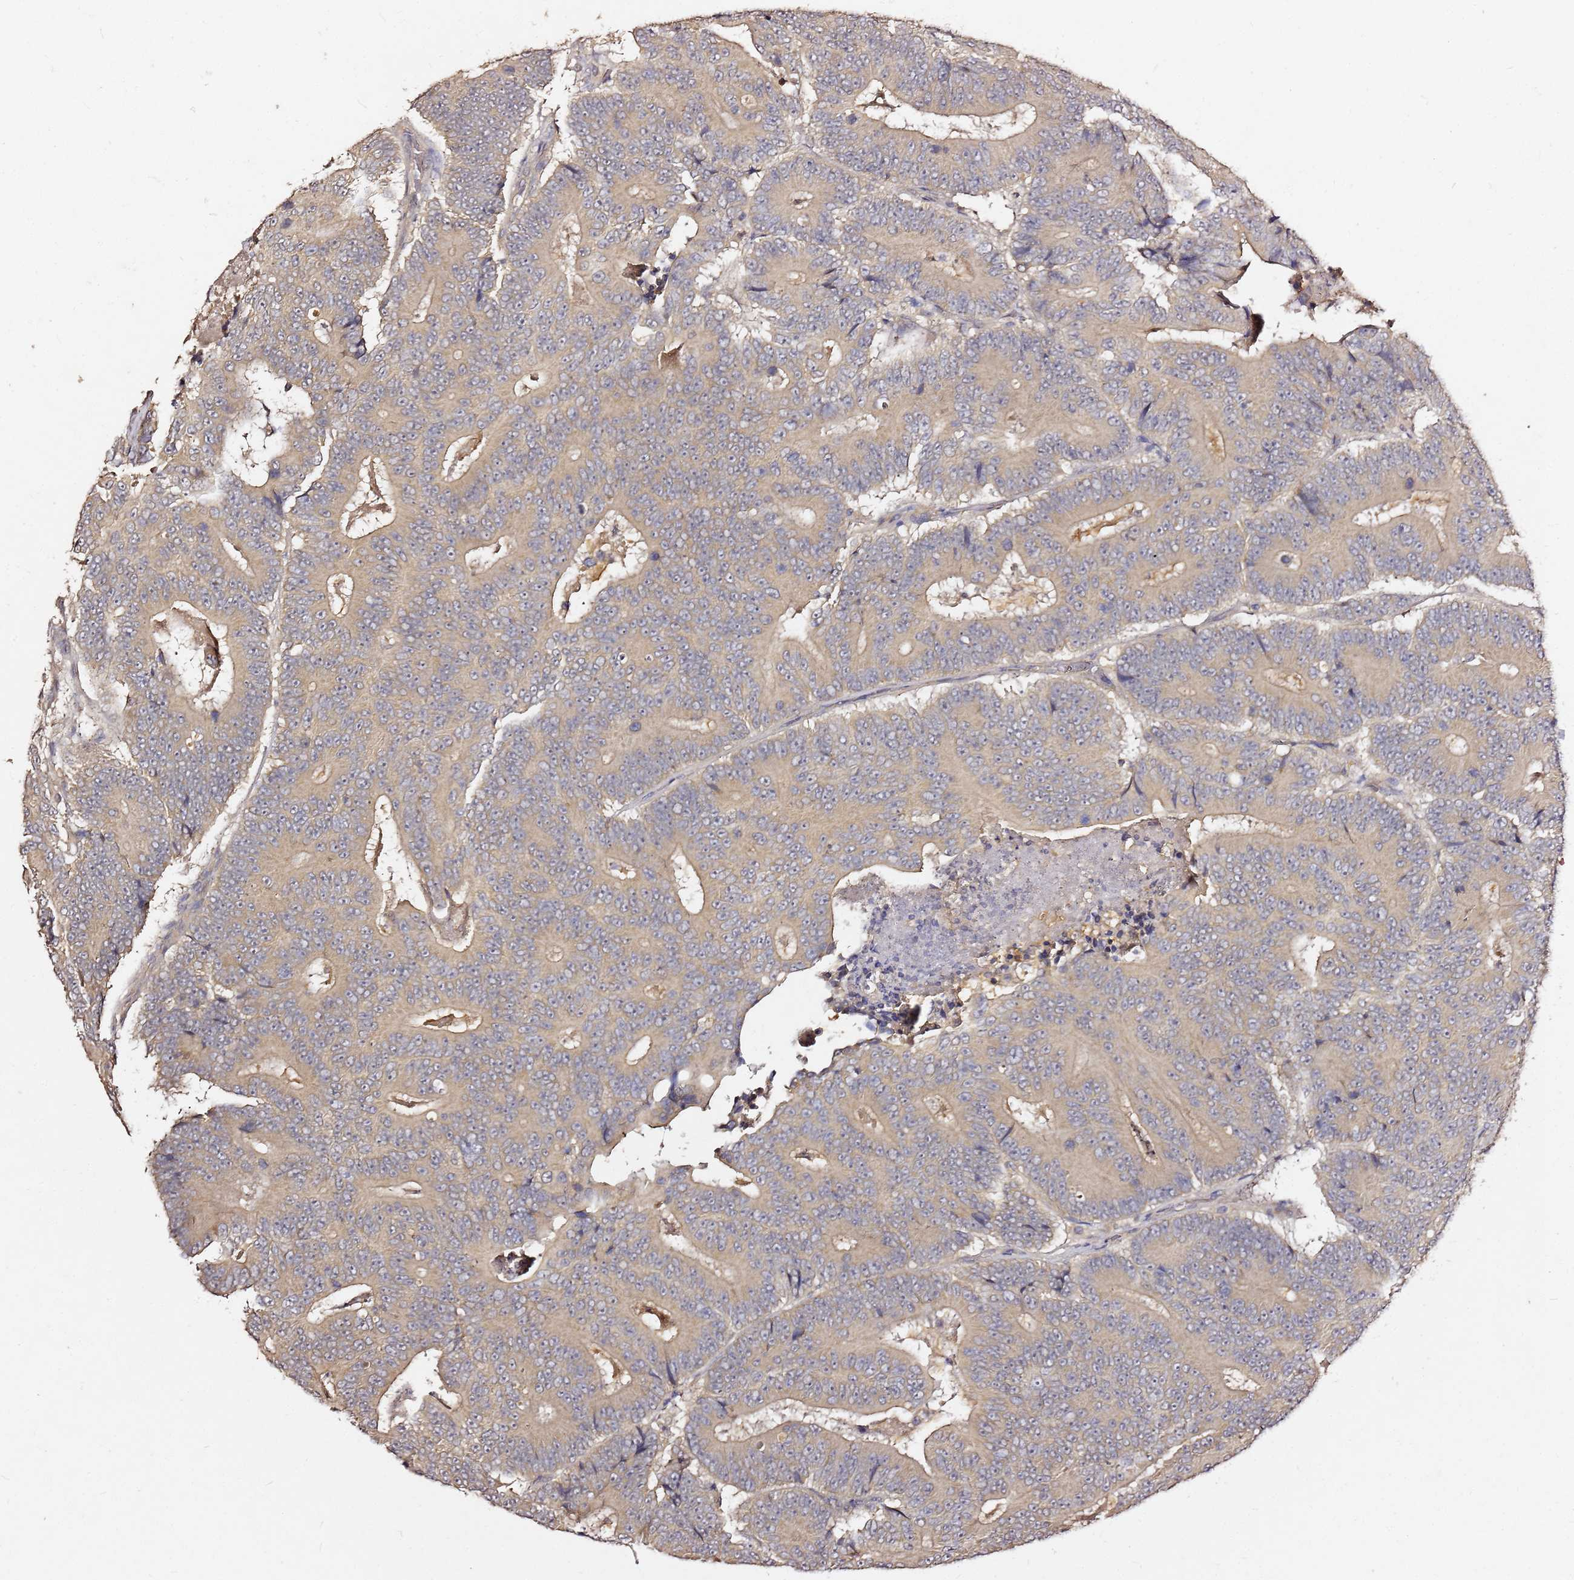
{"staining": {"intensity": "weak", "quantity": "<25%", "location": "cytoplasmic/membranous"}, "tissue": "colorectal cancer", "cell_type": "Tumor cells", "image_type": "cancer", "snomed": [{"axis": "morphology", "description": "Adenocarcinoma, NOS"}, {"axis": "topography", "description": "Colon"}], "caption": "High power microscopy image of an immunohistochemistry photomicrograph of colorectal cancer, revealing no significant expression in tumor cells. The staining is performed using DAB brown chromogen with nuclei counter-stained in using hematoxylin.", "gene": "C6orf136", "patient": {"sex": "male", "age": 83}}